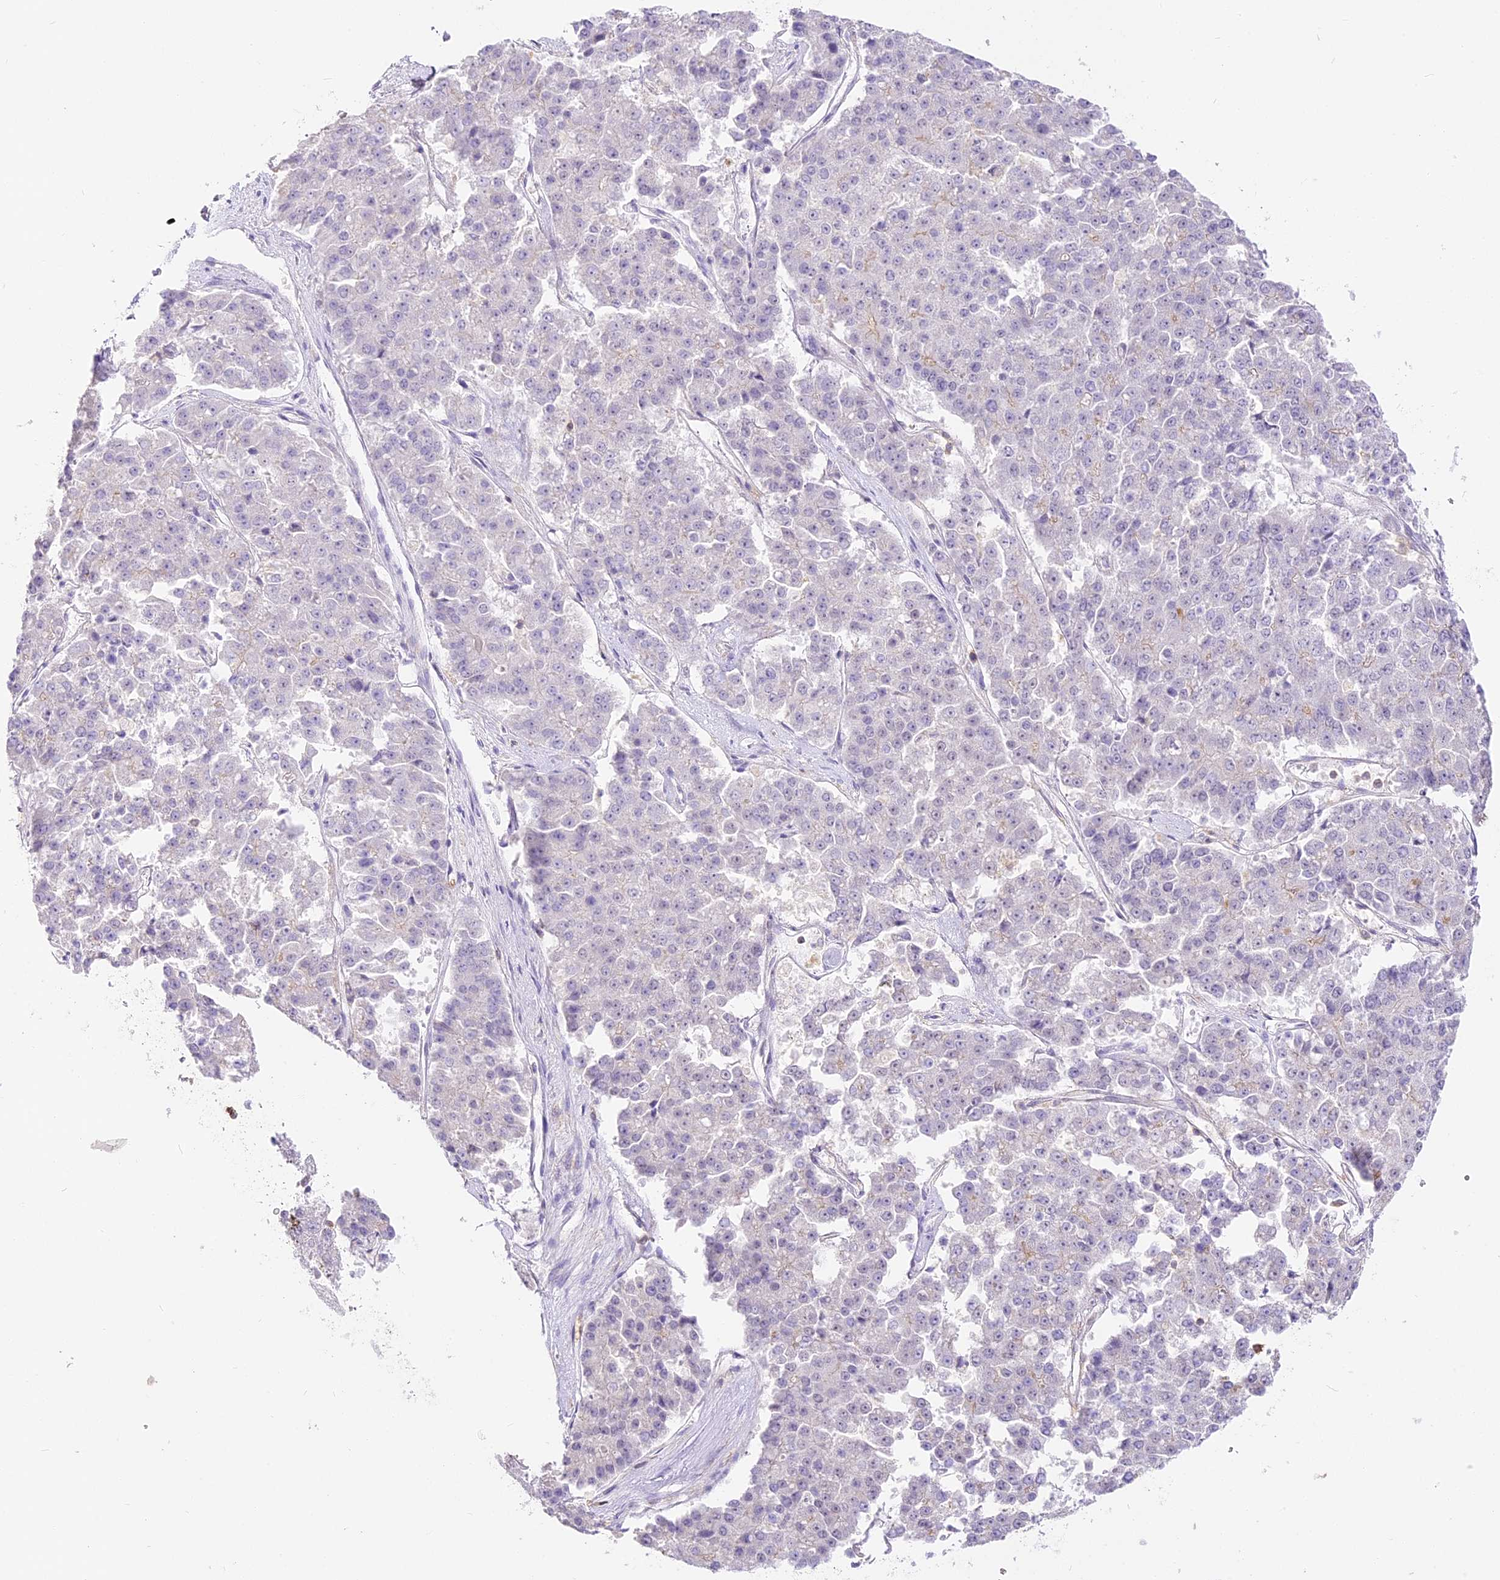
{"staining": {"intensity": "negative", "quantity": "none", "location": "none"}, "tissue": "pancreatic cancer", "cell_type": "Tumor cells", "image_type": "cancer", "snomed": [{"axis": "morphology", "description": "Adenocarcinoma, NOS"}, {"axis": "topography", "description": "Pancreas"}], "caption": "Immunohistochemistry photomicrograph of neoplastic tissue: human pancreatic cancer stained with DAB (3,3'-diaminobenzidine) shows no significant protein expression in tumor cells. (Stains: DAB immunohistochemistry with hematoxylin counter stain, Microscopy: brightfield microscopy at high magnification).", "gene": "DOCK2", "patient": {"sex": "male", "age": 50}}